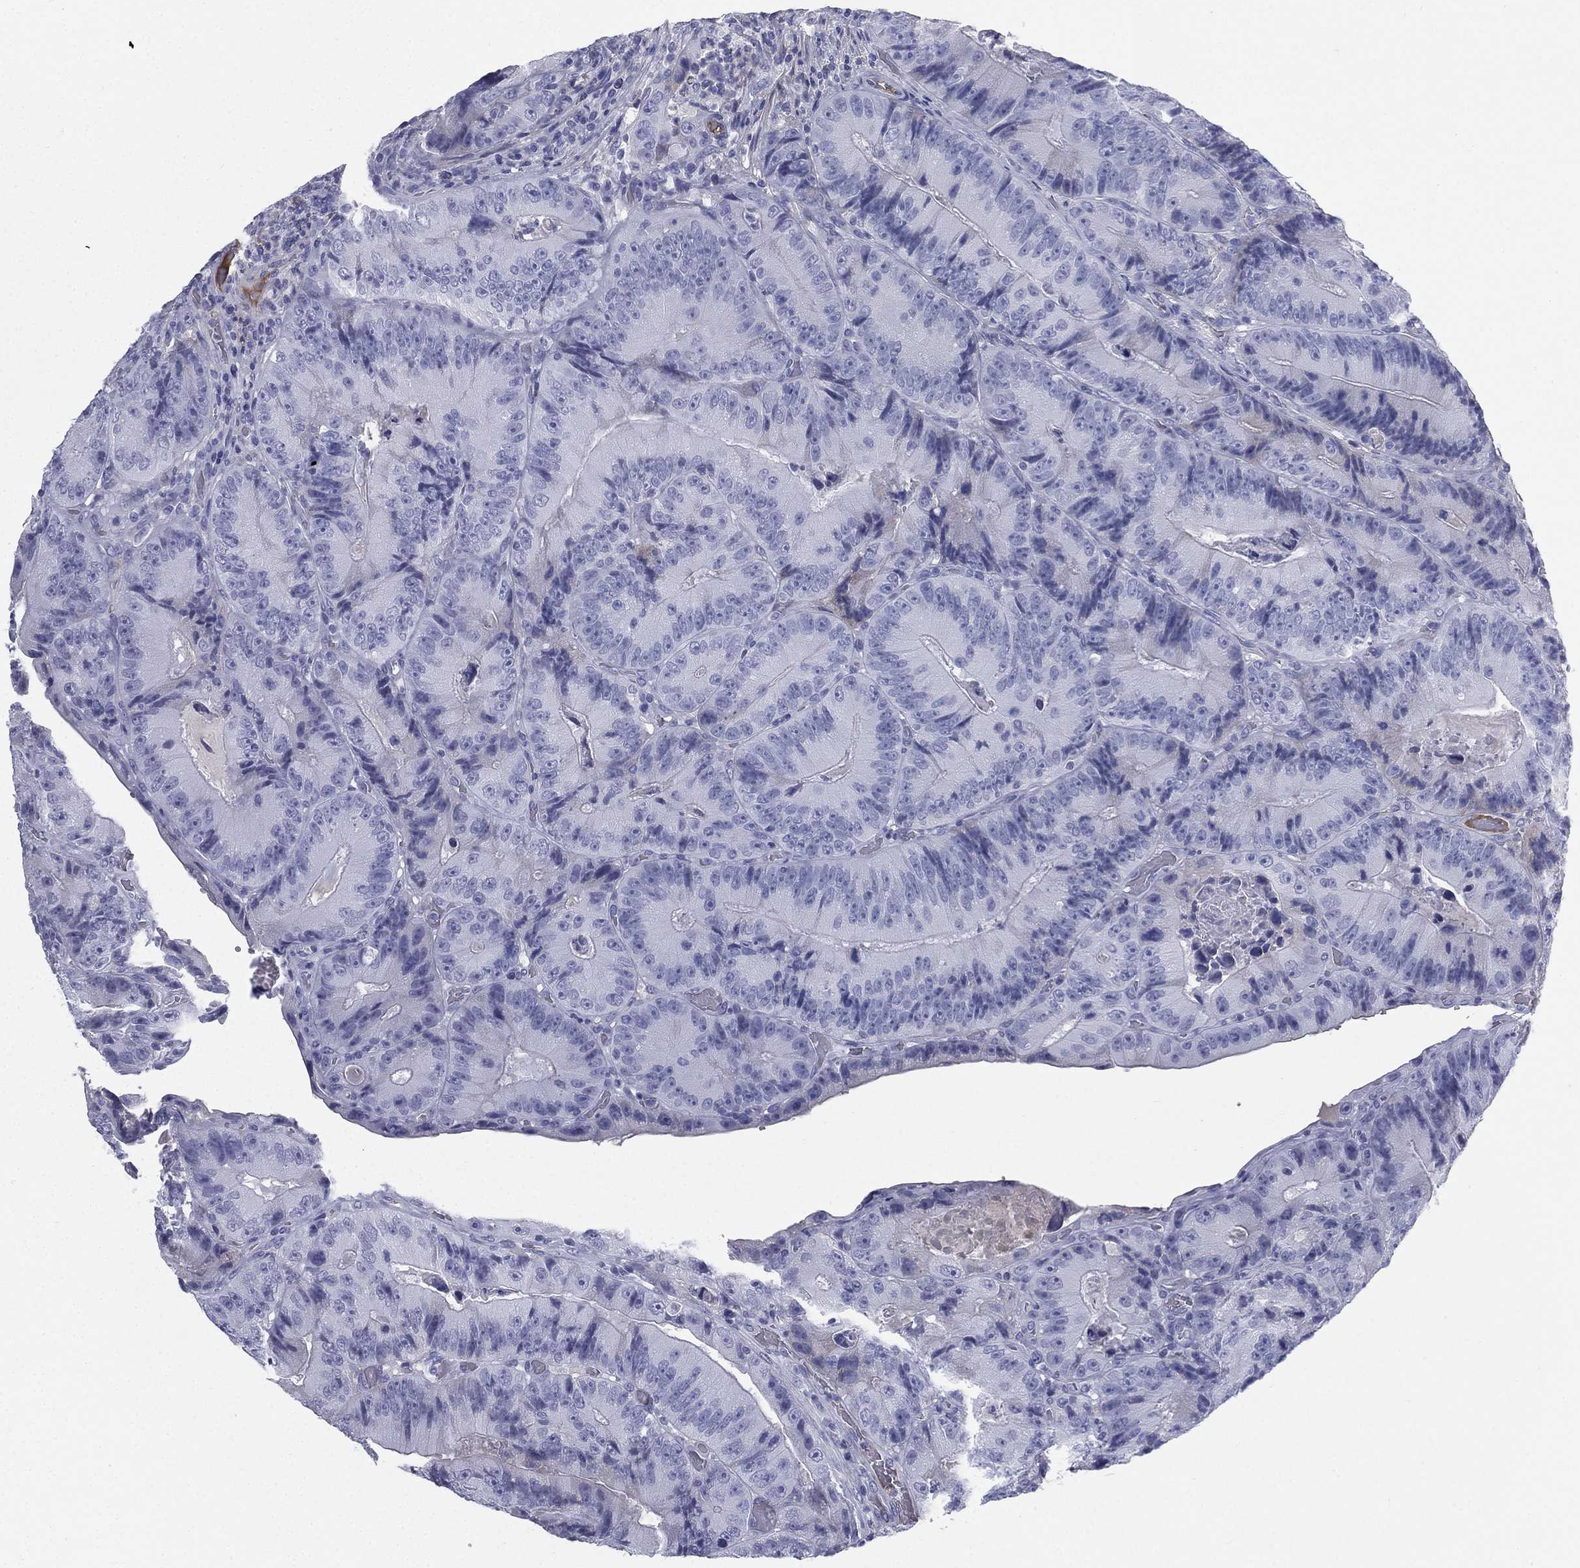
{"staining": {"intensity": "negative", "quantity": "none", "location": "none"}, "tissue": "colorectal cancer", "cell_type": "Tumor cells", "image_type": "cancer", "snomed": [{"axis": "morphology", "description": "Adenocarcinoma, NOS"}, {"axis": "topography", "description": "Colon"}], "caption": "Tumor cells show no significant staining in adenocarcinoma (colorectal).", "gene": "HP", "patient": {"sex": "female", "age": 86}}